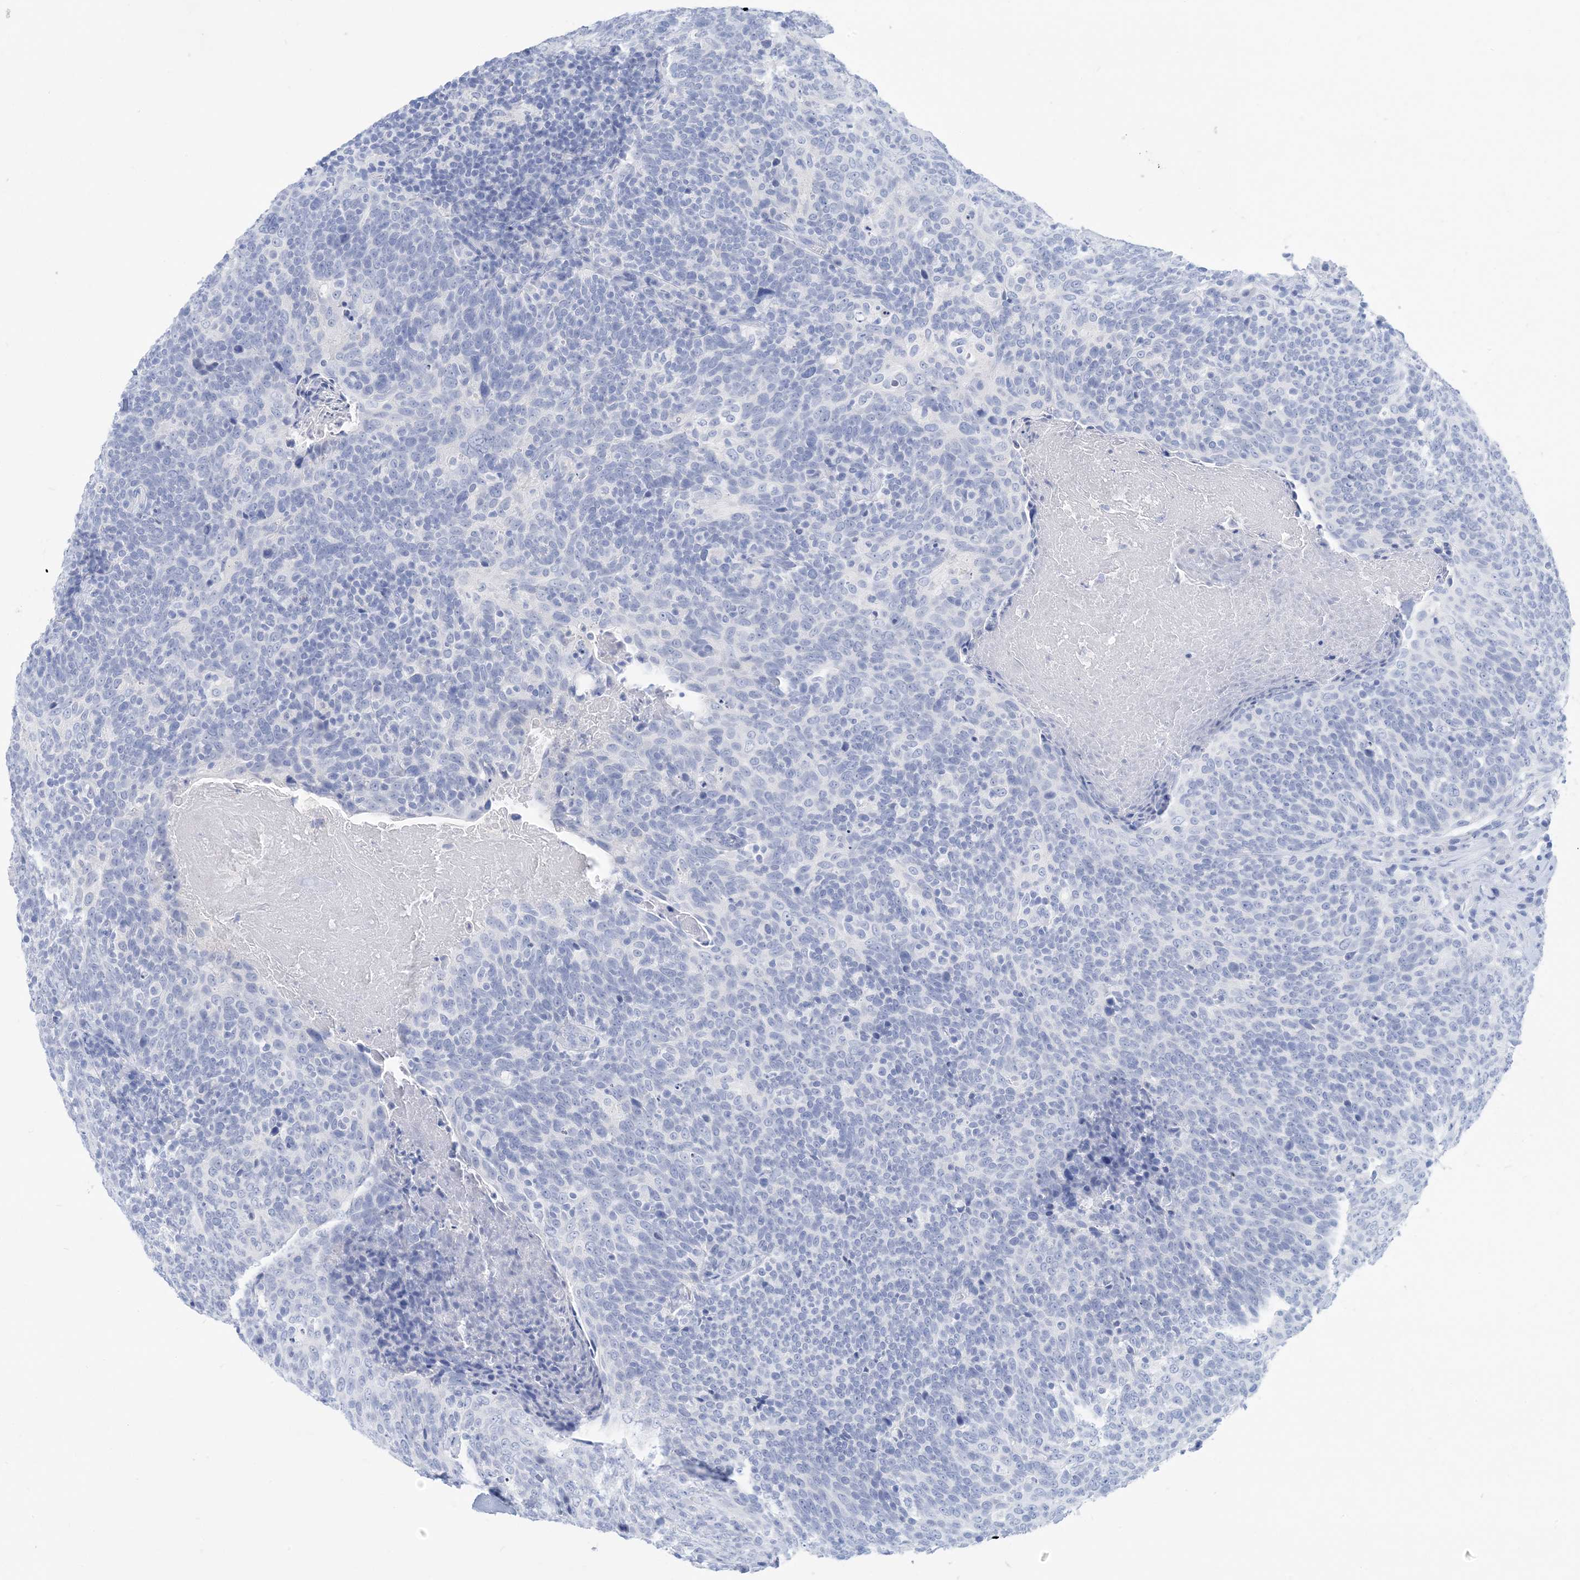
{"staining": {"intensity": "negative", "quantity": "none", "location": "none"}, "tissue": "head and neck cancer", "cell_type": "Tumor cells", "image_type": "cancer", "snomed": [{"axis": "morphology", "description": "Squamous cell carcinoma, NOS"}, {"axis": "morphology", "description": "Squamous cell carcinoma, metastatic, NOS"}, {"axis": "topography", "description": "Lymph node"}, {"axis": "topography", "description": "Head-Neck"}], "caption": "This is an IHC image of human head and neck cancer. There is no staining in tumor cells.", "gene": "SH3YL1", "patient": {"sex": "male", "age": 62}}